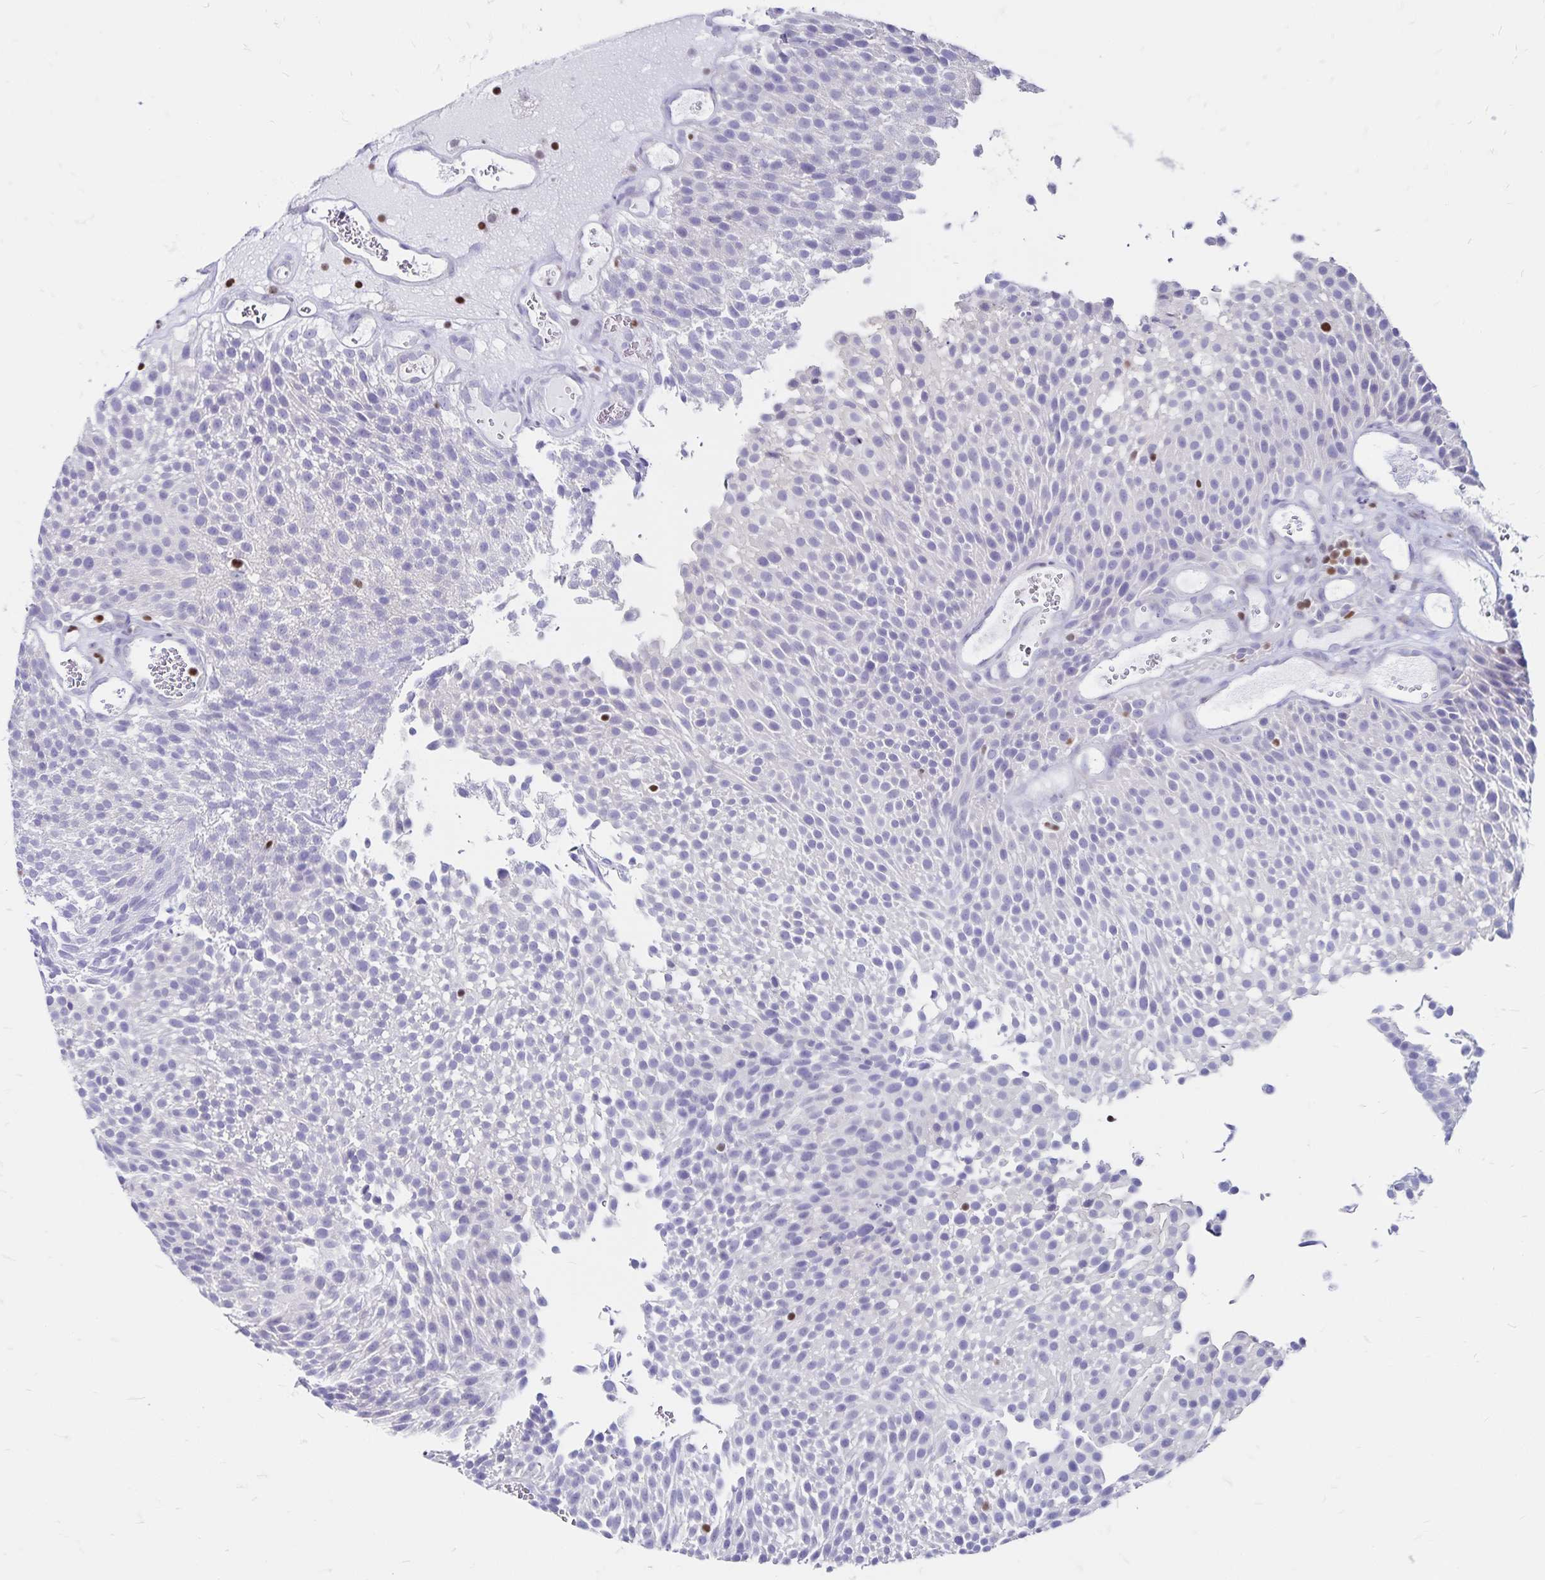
{"staining": {"intensity": "negative", "quantity": "none", "location": "none"}, "tissue": "urothelial cancer", "cell_type": "Tumor cells", "image_type": "cancer", "snomed": [{"axis": "morphology", "description": "Urothelial carcinoma, Low grade"}, {"axis": "topography", "description": "Urinary bladder"}], "caption": "This image is of low-grade urothelial carcinoma stained with immunohistochemistry (IHC) to label a protein in brown with the nuclei are counter-stained blue. There is no positivity in tumor cells. (Stains: DAB immunohistochemistry with hematoxylin counter stain, Microscopy: brightfield microscopy at high magnification).", "gene": "IKZF1", "patient": {"sex": "female", "age": 79}}